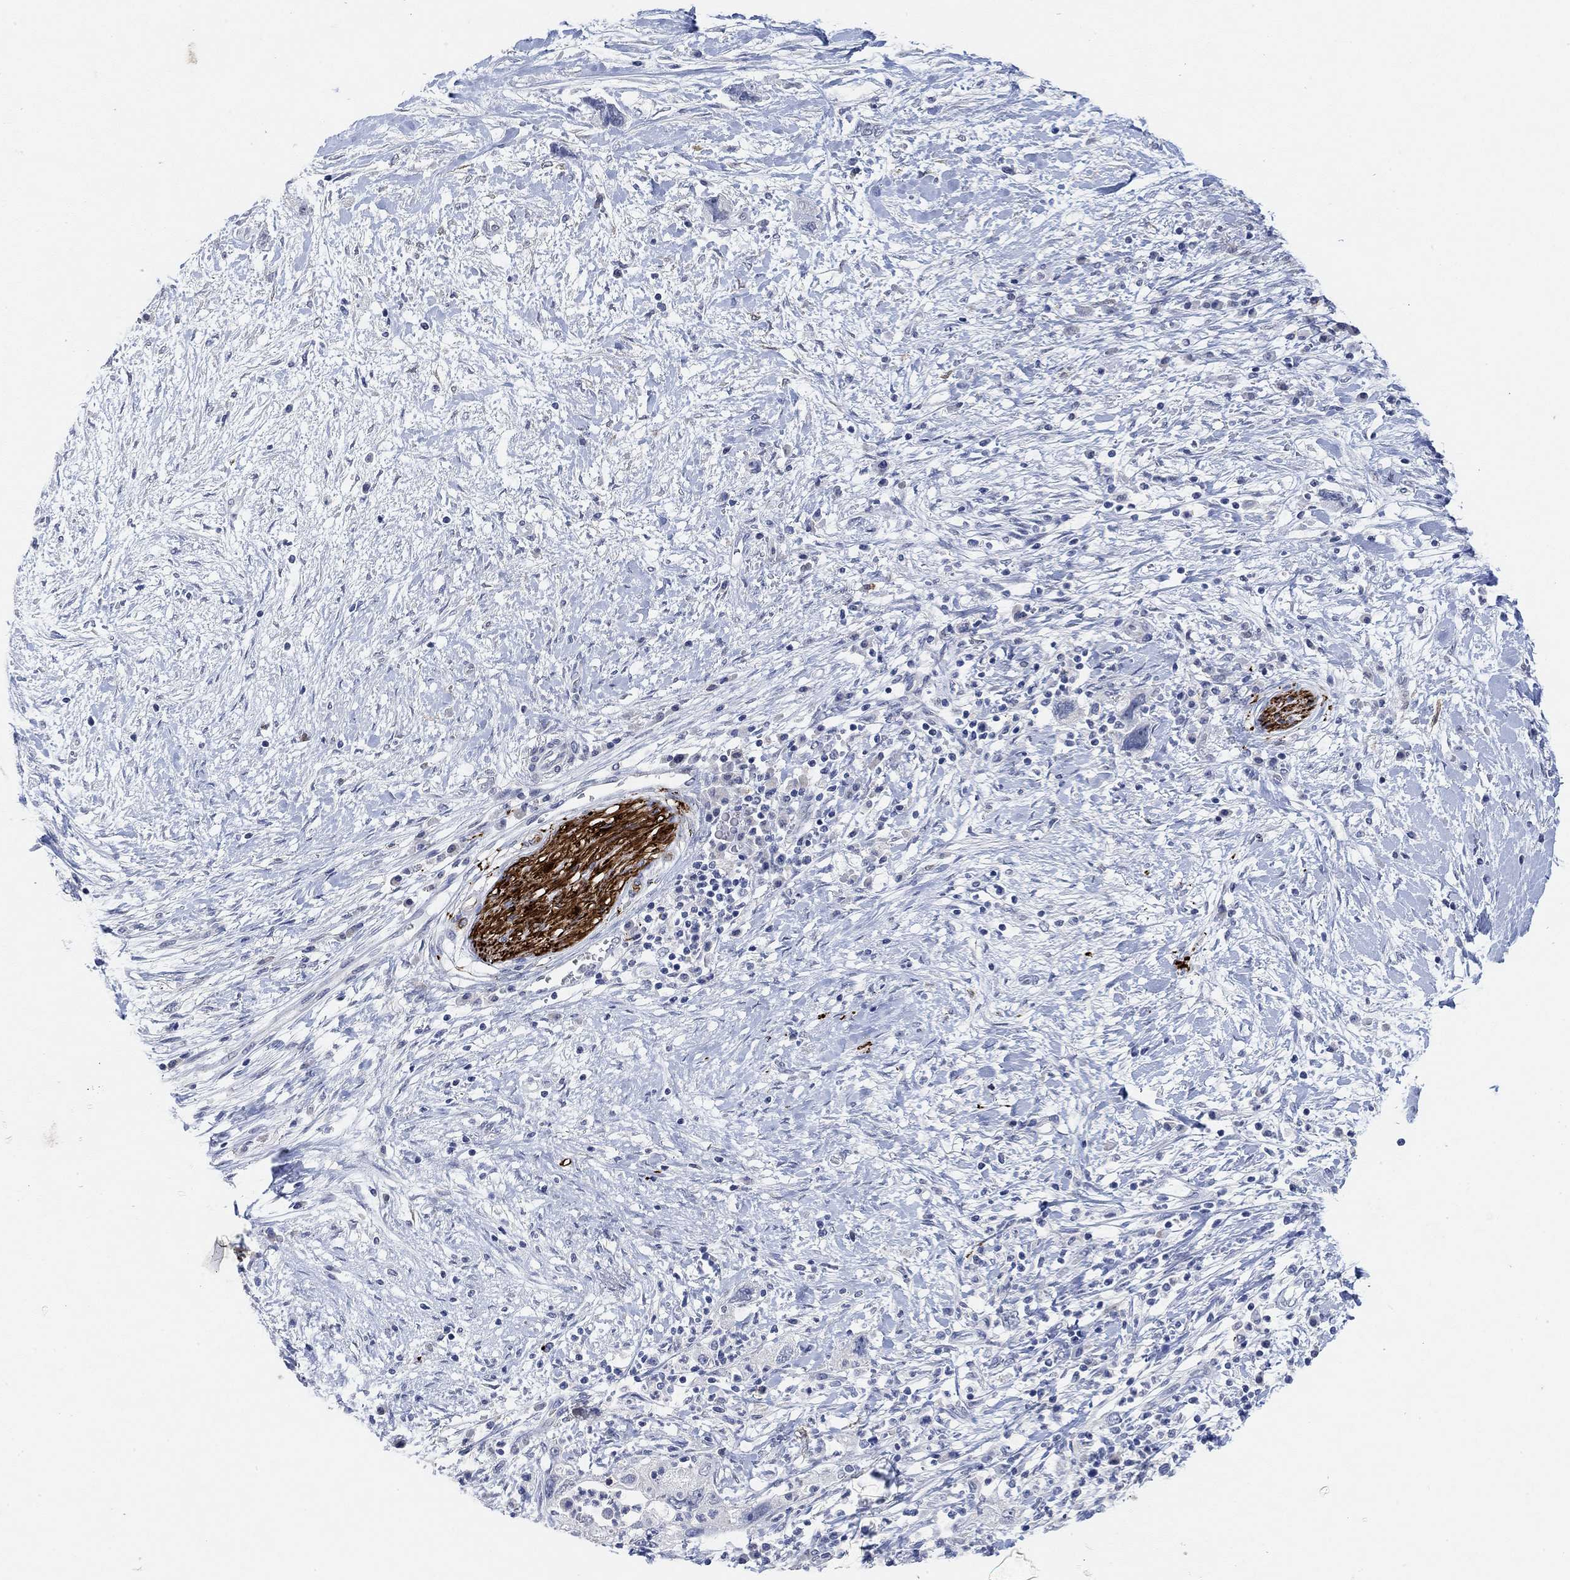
{"staining": {"intensity": "negative", "quantity": "none", "location": "none"}, "tissue": "pancreatic cancer", "cell_type": "Tumor cells", "image_type": "cancer", "snomed": [{"axis": "morphology", "description": "Adenocarcinoma, NOS"}, {"axis": "topography", "description": "Pancreas"}], "caption": "Human pancreatic cancer (adenocarcinoma) stained for a protein using IHC shows no positivity in tumor cells.", "gene": "VAT1L", "patient": {"sex": "female", "age": 73}}